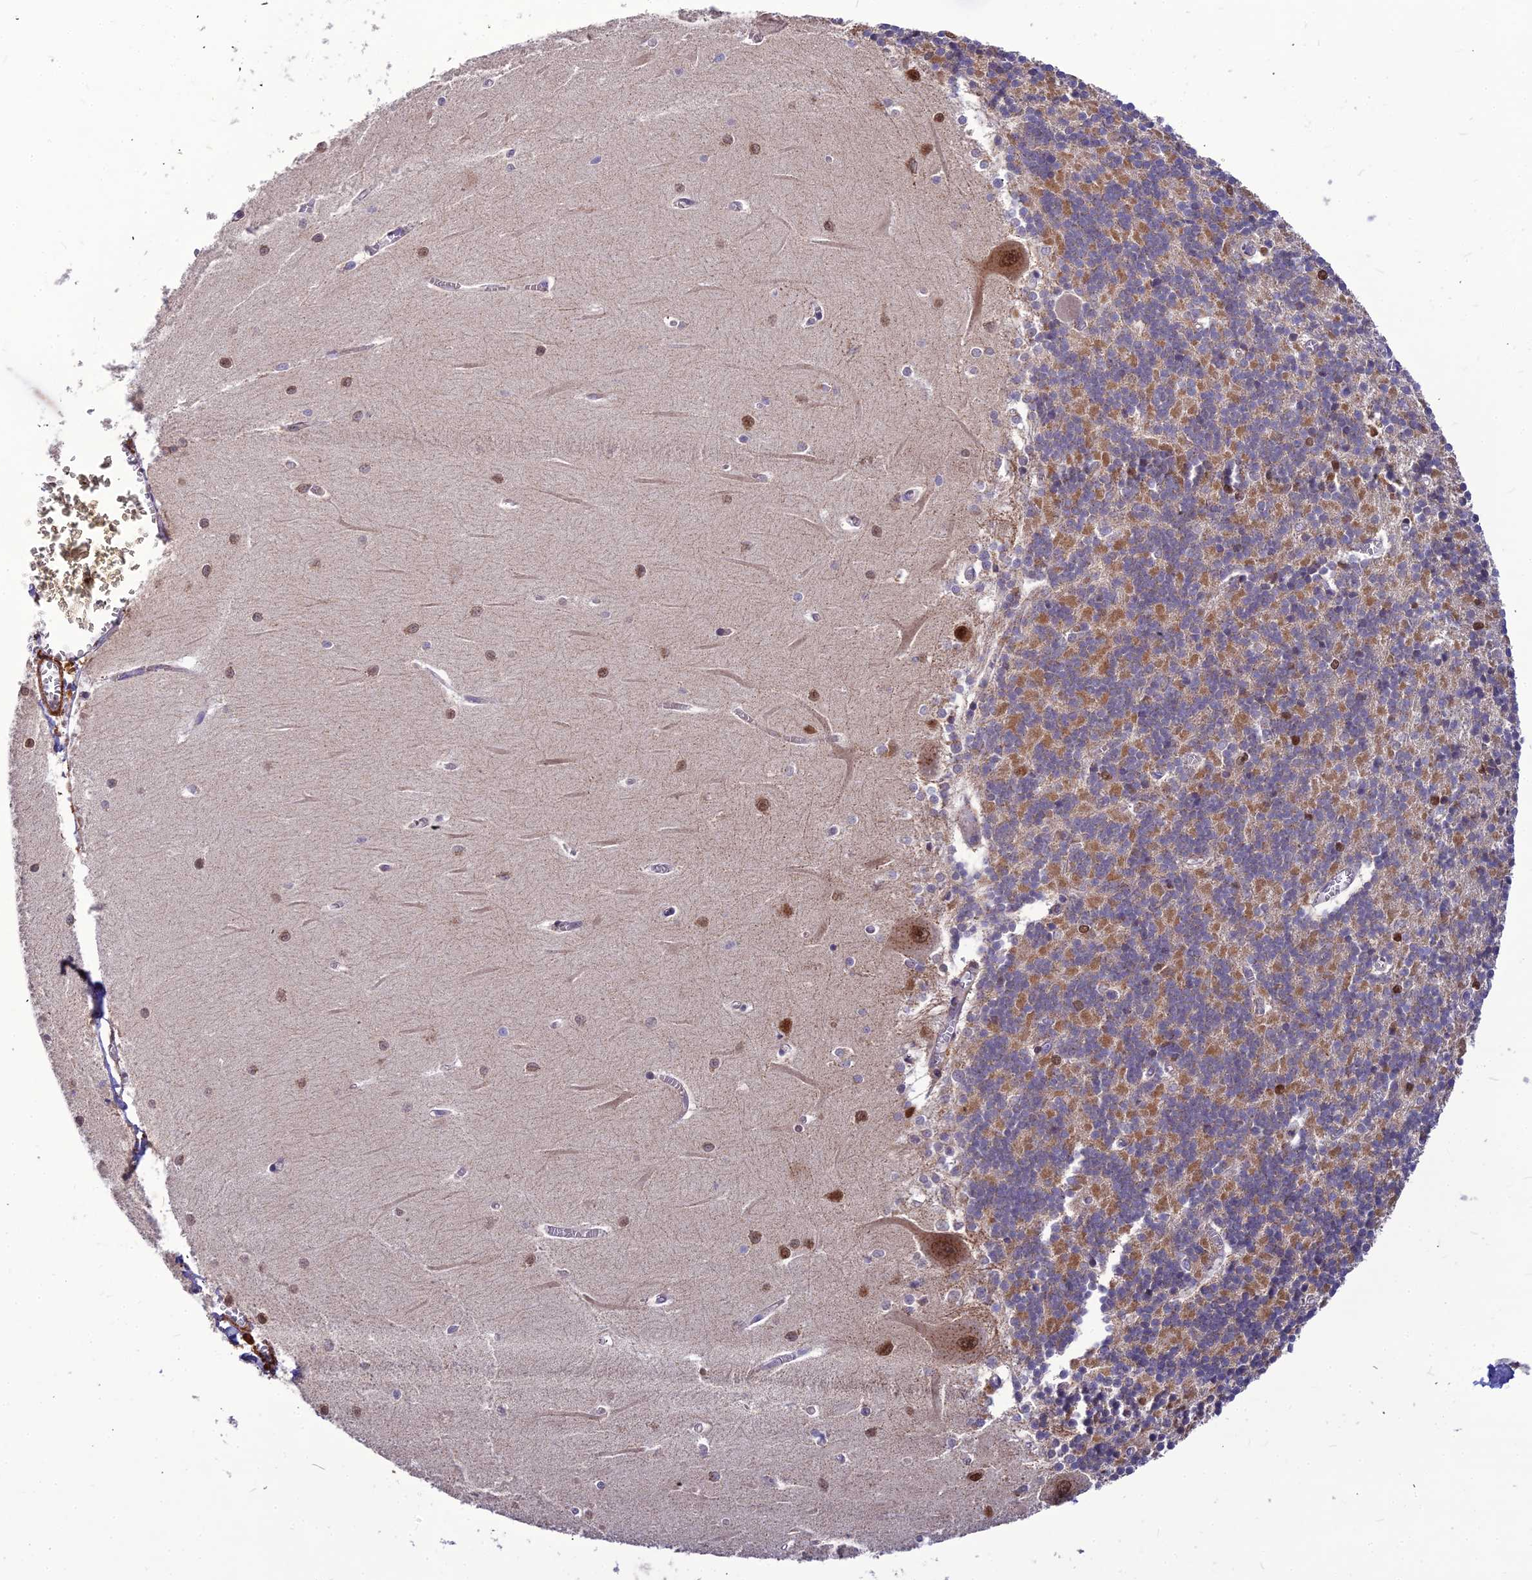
{"staining": {"intensity": "moderate", "quantity": "25%-75%", "location": "cytoplasmic/membranous,nuclear"}, "tissue": "cerebellum", "cell_type": "Cells in granular layer", "image_type": "normal", "snomed": [{"axis": "morphology", "description": "Normal tissue, NOS"}, {"axis": "topography", "description": "Cerebellum"}], "caption": "High-magnification brightfield microscopy of benign cerebellum stained with DAB (3,3'-diaminobenzidine) (brown) and counterstained with hematoxylin (blue). cells in granular layer exhibit moderate cytoplasmic/membranous,nuclear expression is identified in approximately25%-75% of cells.", "gene": "LEKR1", "patient": {"sex": "male", "age": 37}}